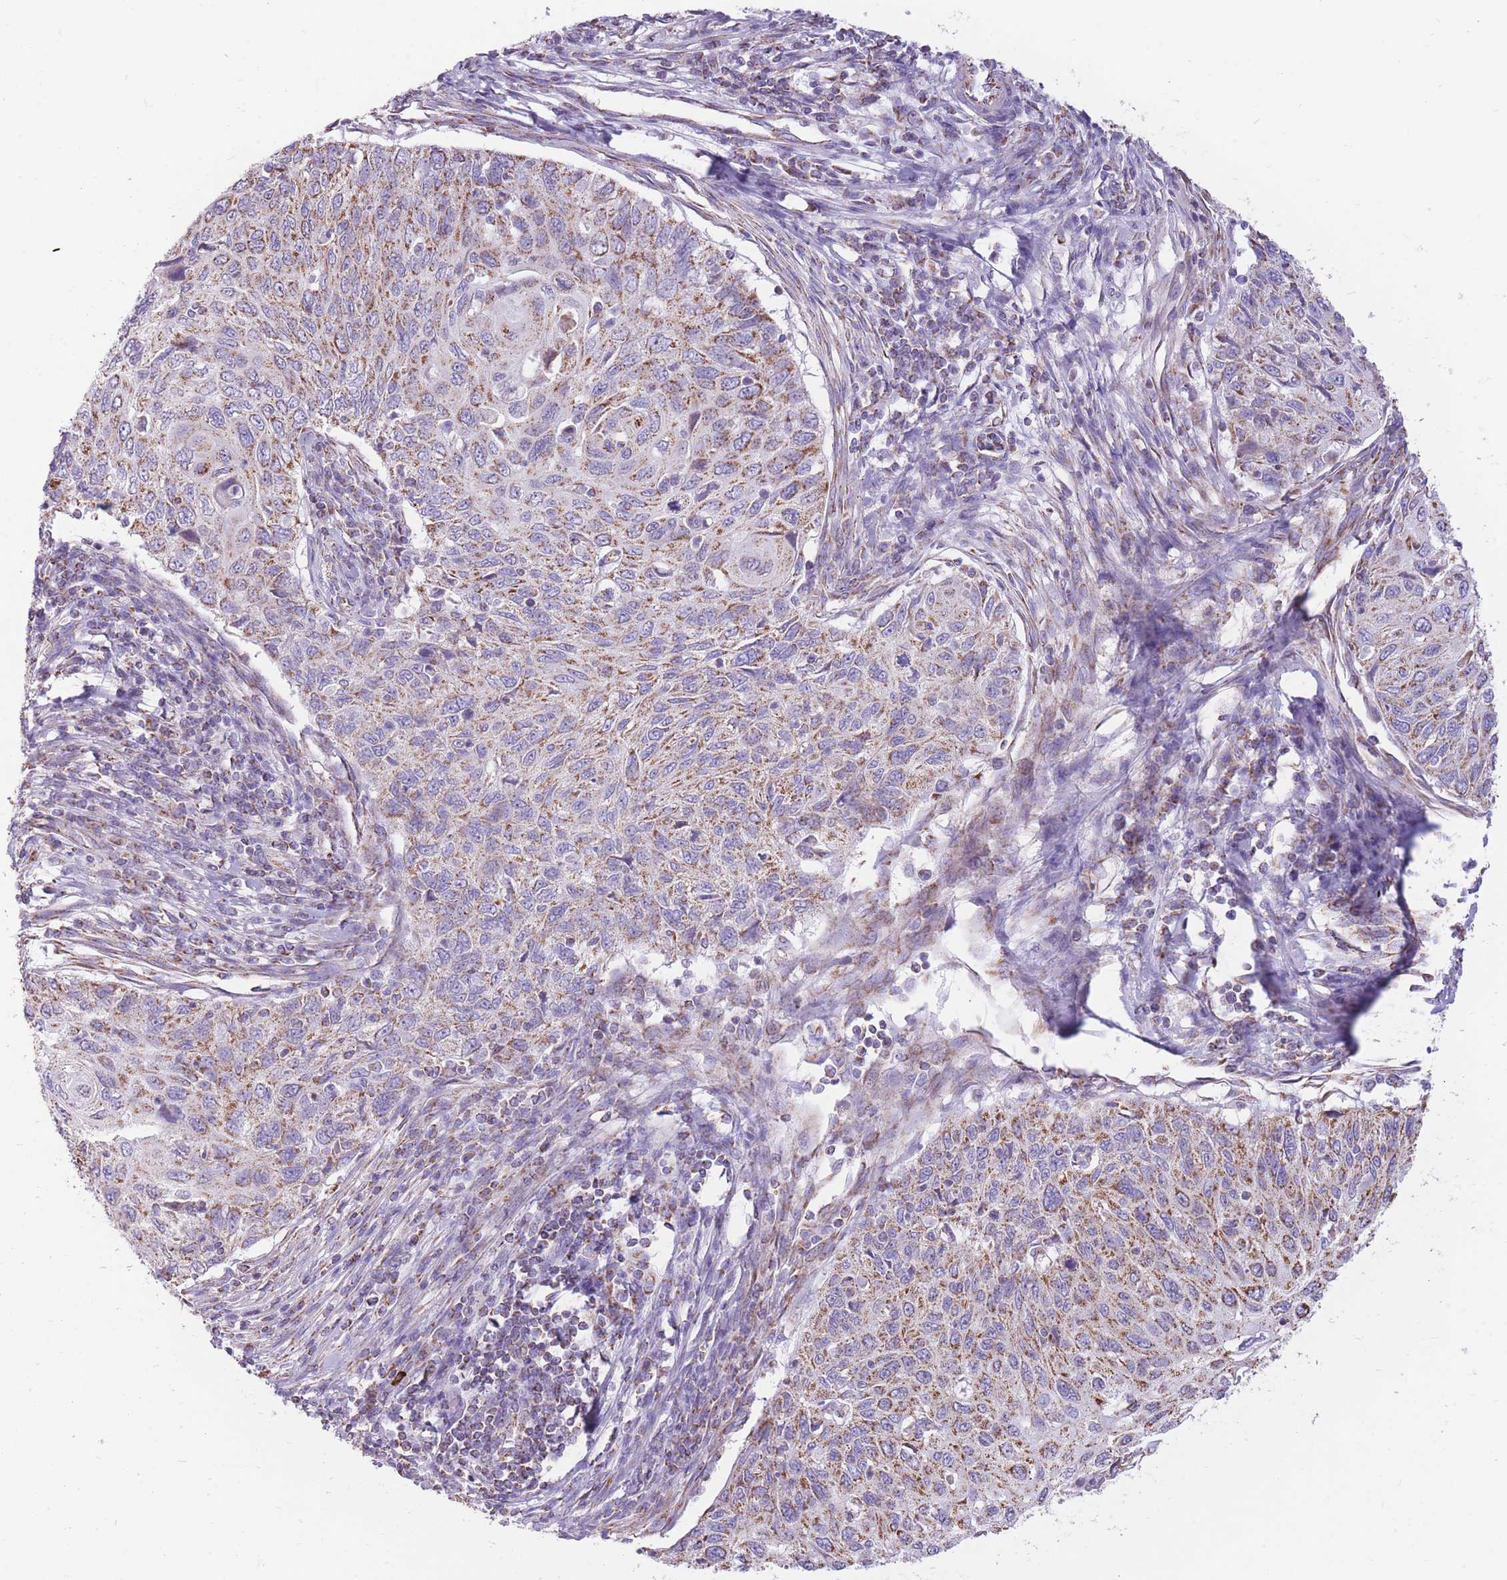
{"staining": {"intensity": "moderate", "quantity": ">75%", "location": "cytoplasmic/membranous"}, "tissue": "cervical cancer", "cell_type": "Tumor cells", "image_type": "cancer", "snomed": [{"axis": "morphology", "description": "Squamous cell carcinoma, NOS"}, {"axis": "topography", "description": "Cervix"}], "caption": "Protein positivity by immunohistochemistry (IHC) demonstrates moderate cytoplasmic/membranous positivity in approximately >75% of tumor cells in squamous cell carcinoma (cervical). Immunohistochemistry (ihc) stains the protein of interest in brown and the nuclei are stained blue.", "gene": "PCSK1", "patient": {"sex": "female", "age": 70}}